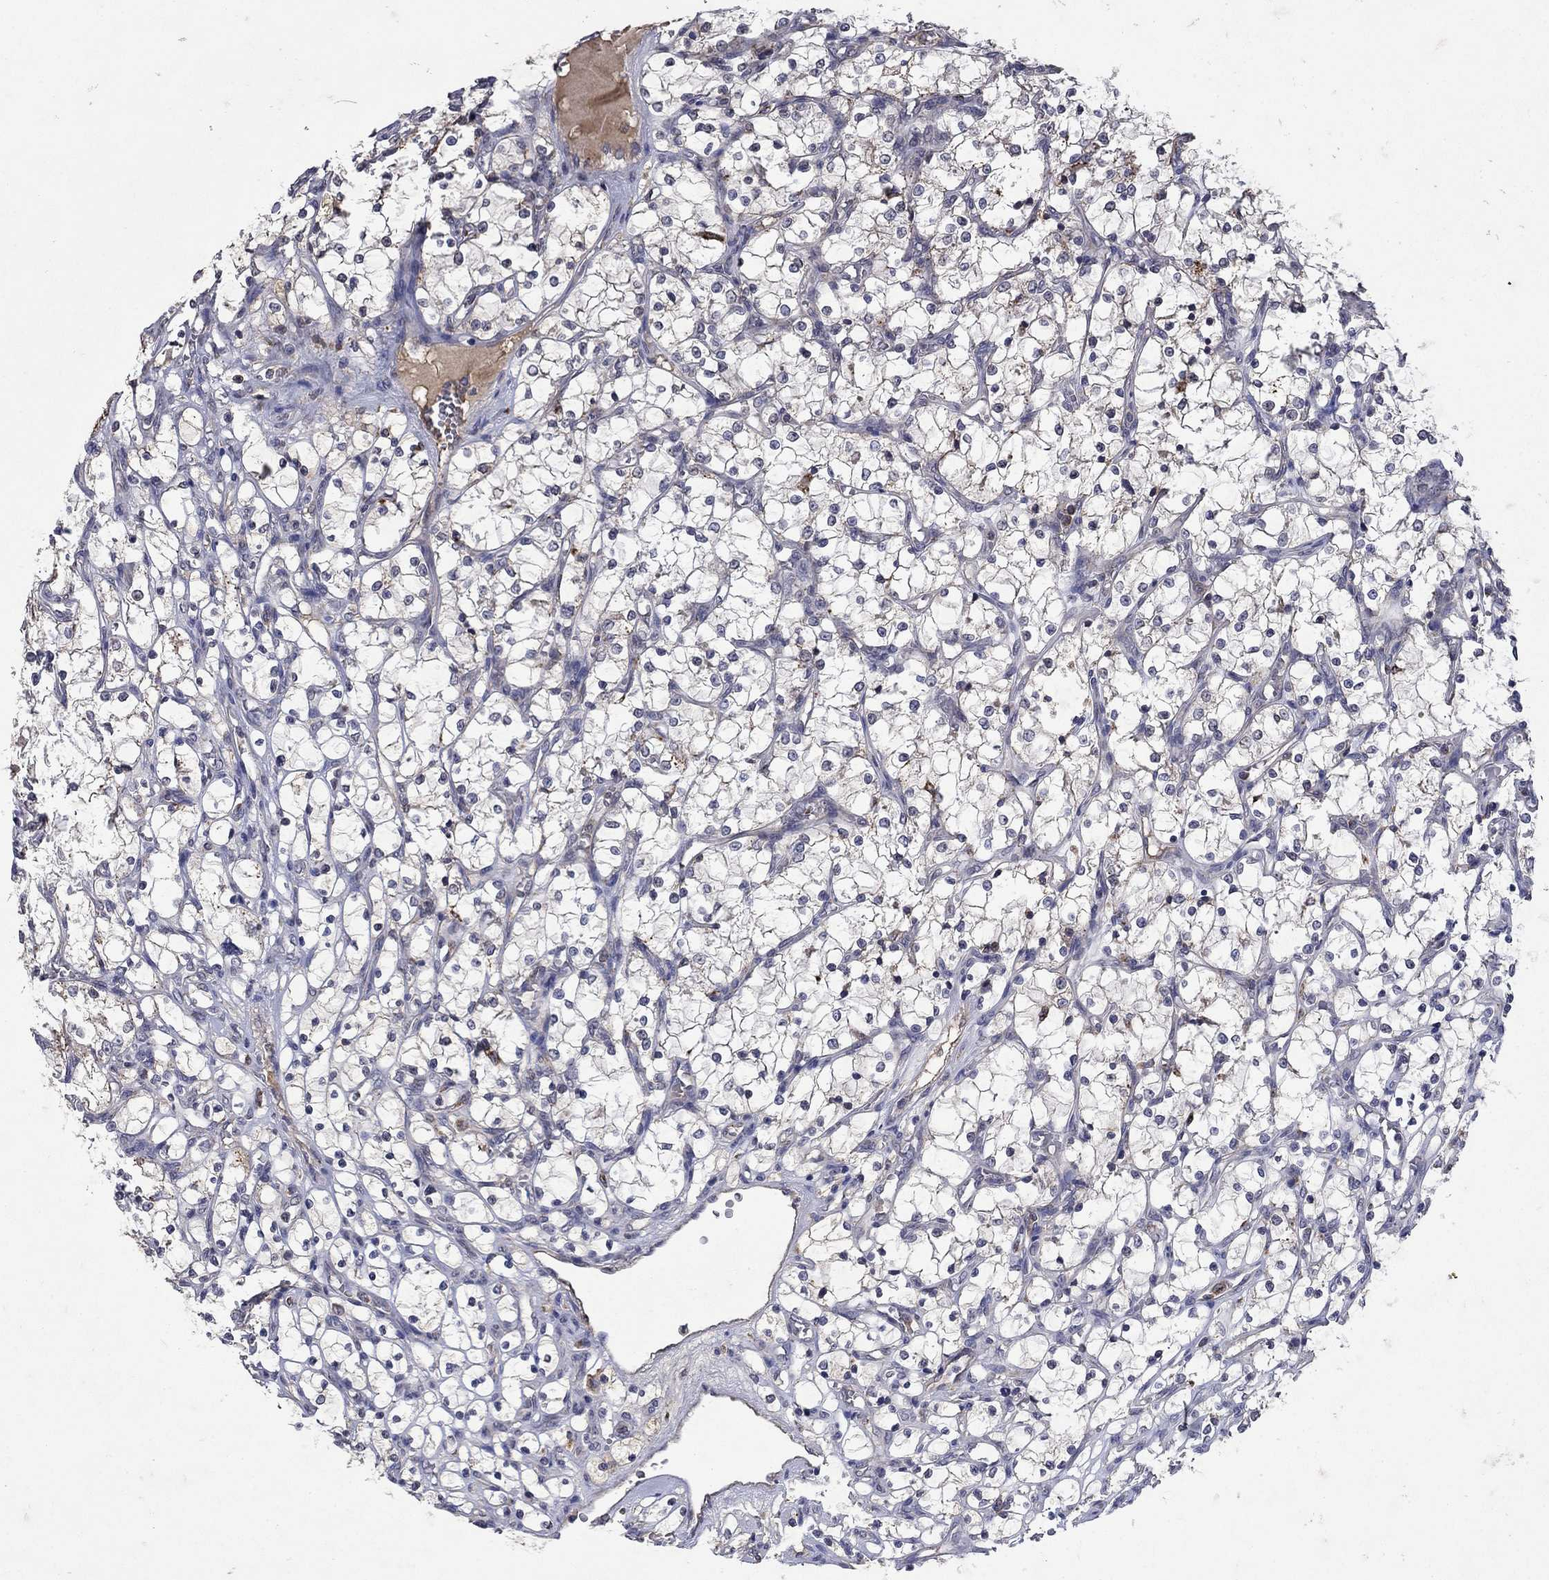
{"staining": {"intensity": "negative", "quantity": "none", "location": "none"}, "tissue": "renal cancer", "cell_type": "Tumor cells", "image_type": "cancer", "snomed": [{"axis": "morphology", "description": "Adenocarcinoma, NOS"}, {"axis": "topography", "description": "Kidney"}], "caption": "High power microscopy image of an IHC micrograph of renal cancer, revealing no significant staining in tumor cells.", "gene": "NPC2", "patient": {"sex": "female", "age": 69}}